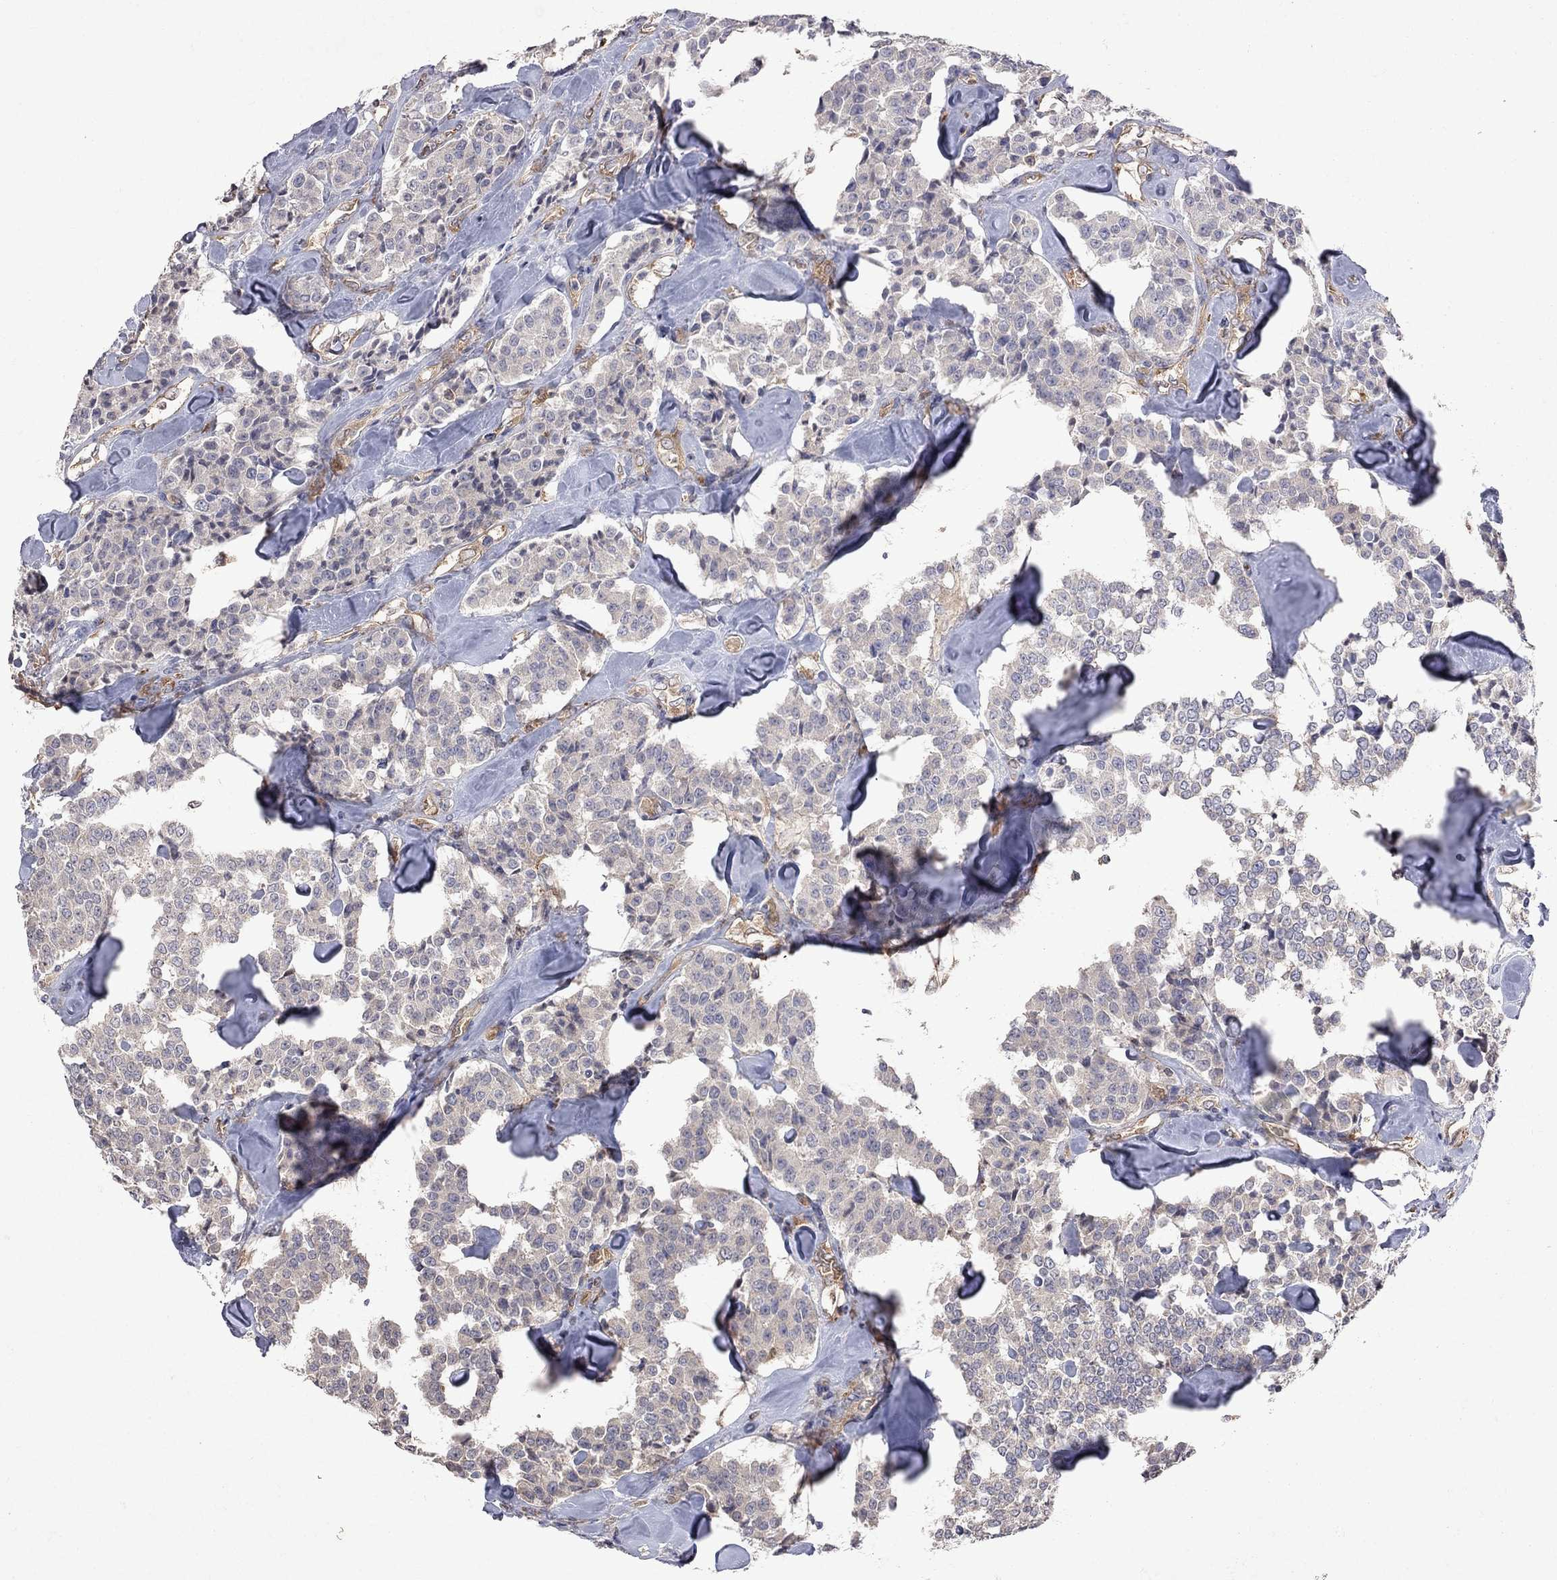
{"staining": {"intensity": "negative", "quantity": "none", "location": "none"}, "tissue": "carcinoid", "cell_type": "Tumor cells", "image_type": "cancer", "snomed": [{"axis": "morphology", "description": "Carcinoid, malignant, NOS"}, {"axis": "topography", "description": "Pancreas"}], "caption": "Protein analysis of carcinoid (malignant) demonstrates no significant expression in tumor cells.", "gene": "ABI3", "patient": {"sex": "male", "age": 41}}